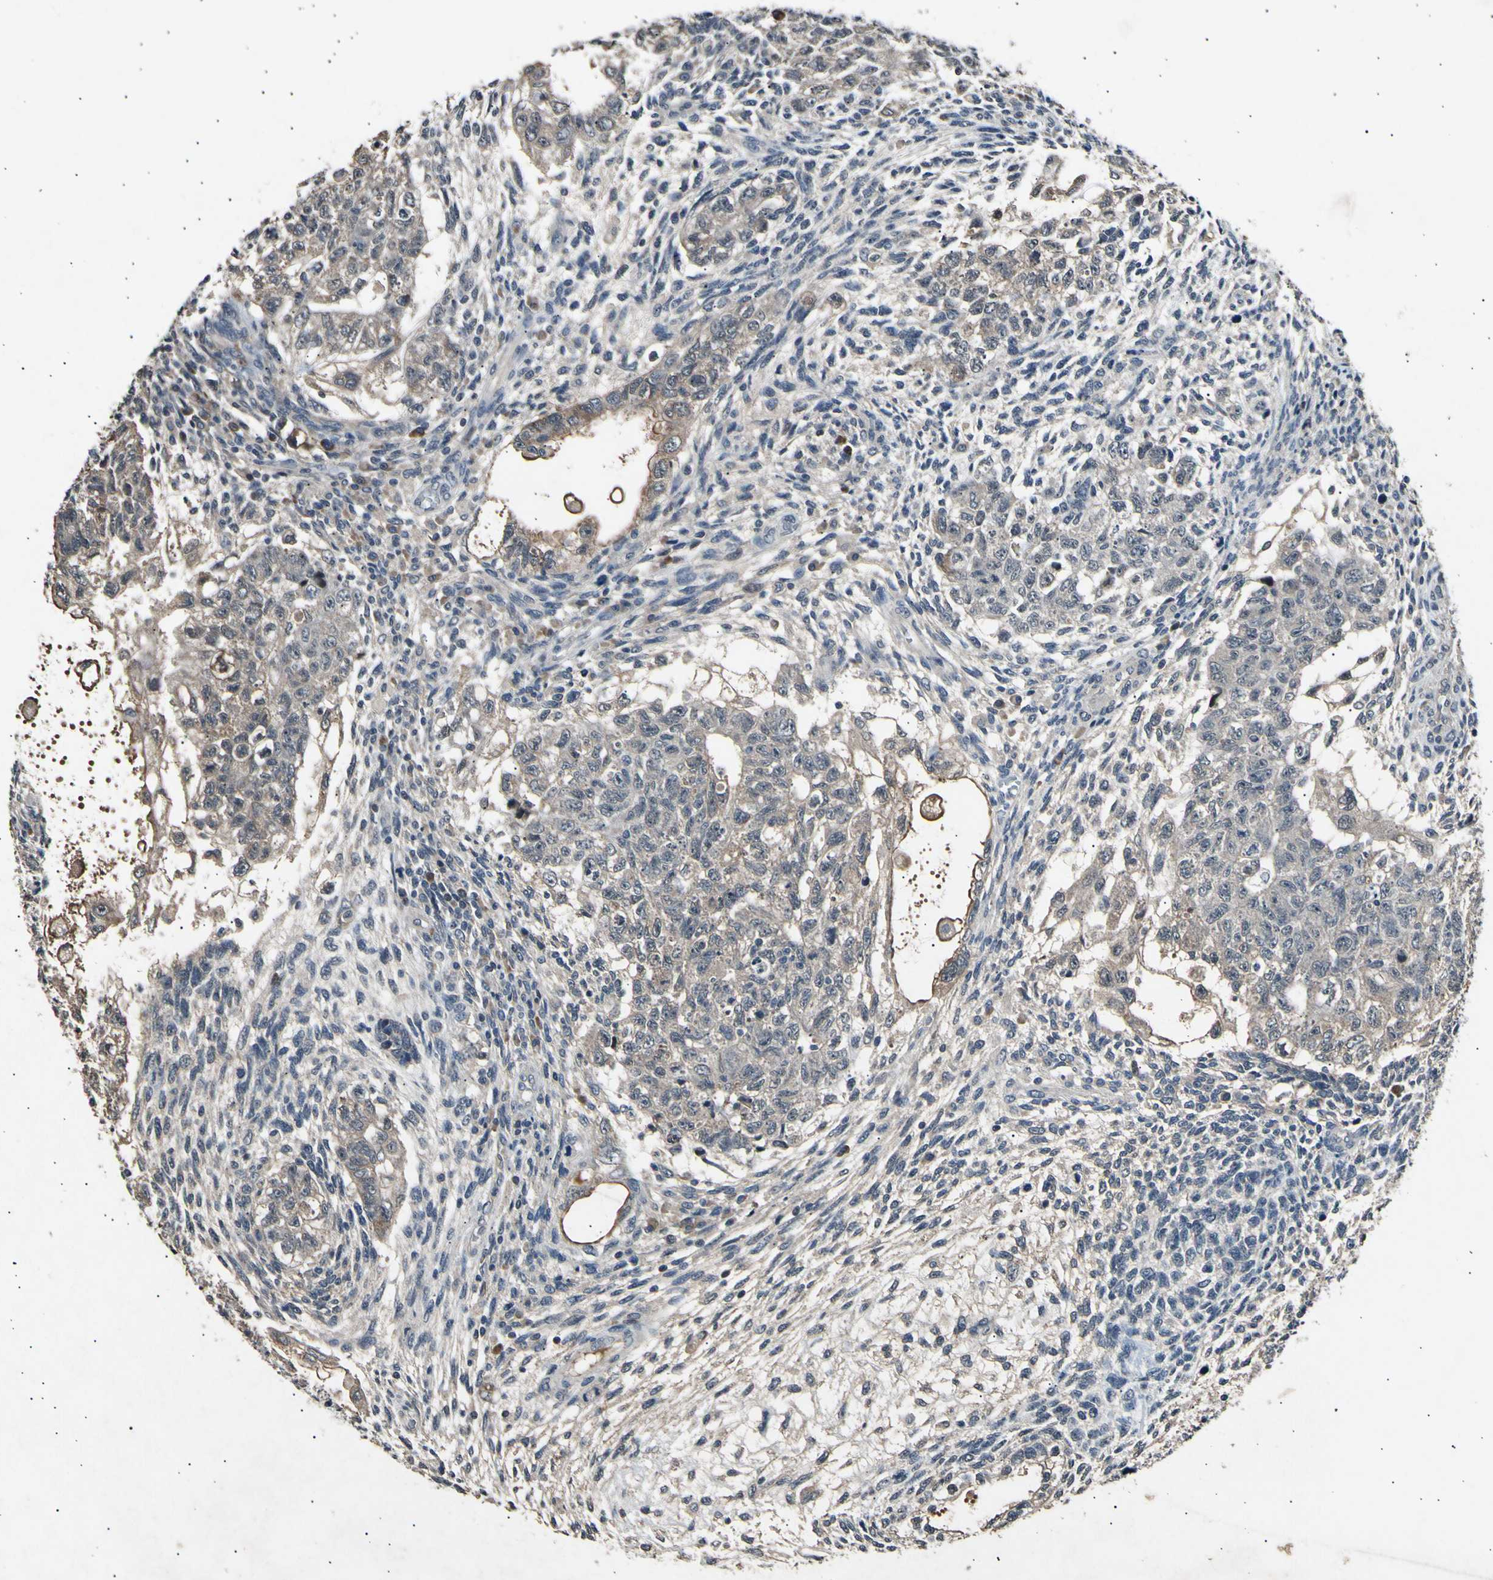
{"staining": {"intensity": "weak", "quantity": ">75%", "location": "cytoplasmic/membranous"}, "tissue": "testis cancer", "cell_type": "Tumor cells", "image_type": "cancer", "snomed": [{"axis": "morphology", "description": "Normal tissue, NOS"}, {"axis": "morphology", "description": "Carcinoma, Embryonal, NOS"}, {"axis": "topography", "description": "Testis"}], "caption": "A histopathology image showing weak cytoplasmic/membranous positivity in about >75% of tumor cells in testis cancer (embryonal carcinoma), as visualized by brown immunohistochemical staining.", "gene": "ADCY3", "patient": {"sex": "male", "age": 36}}